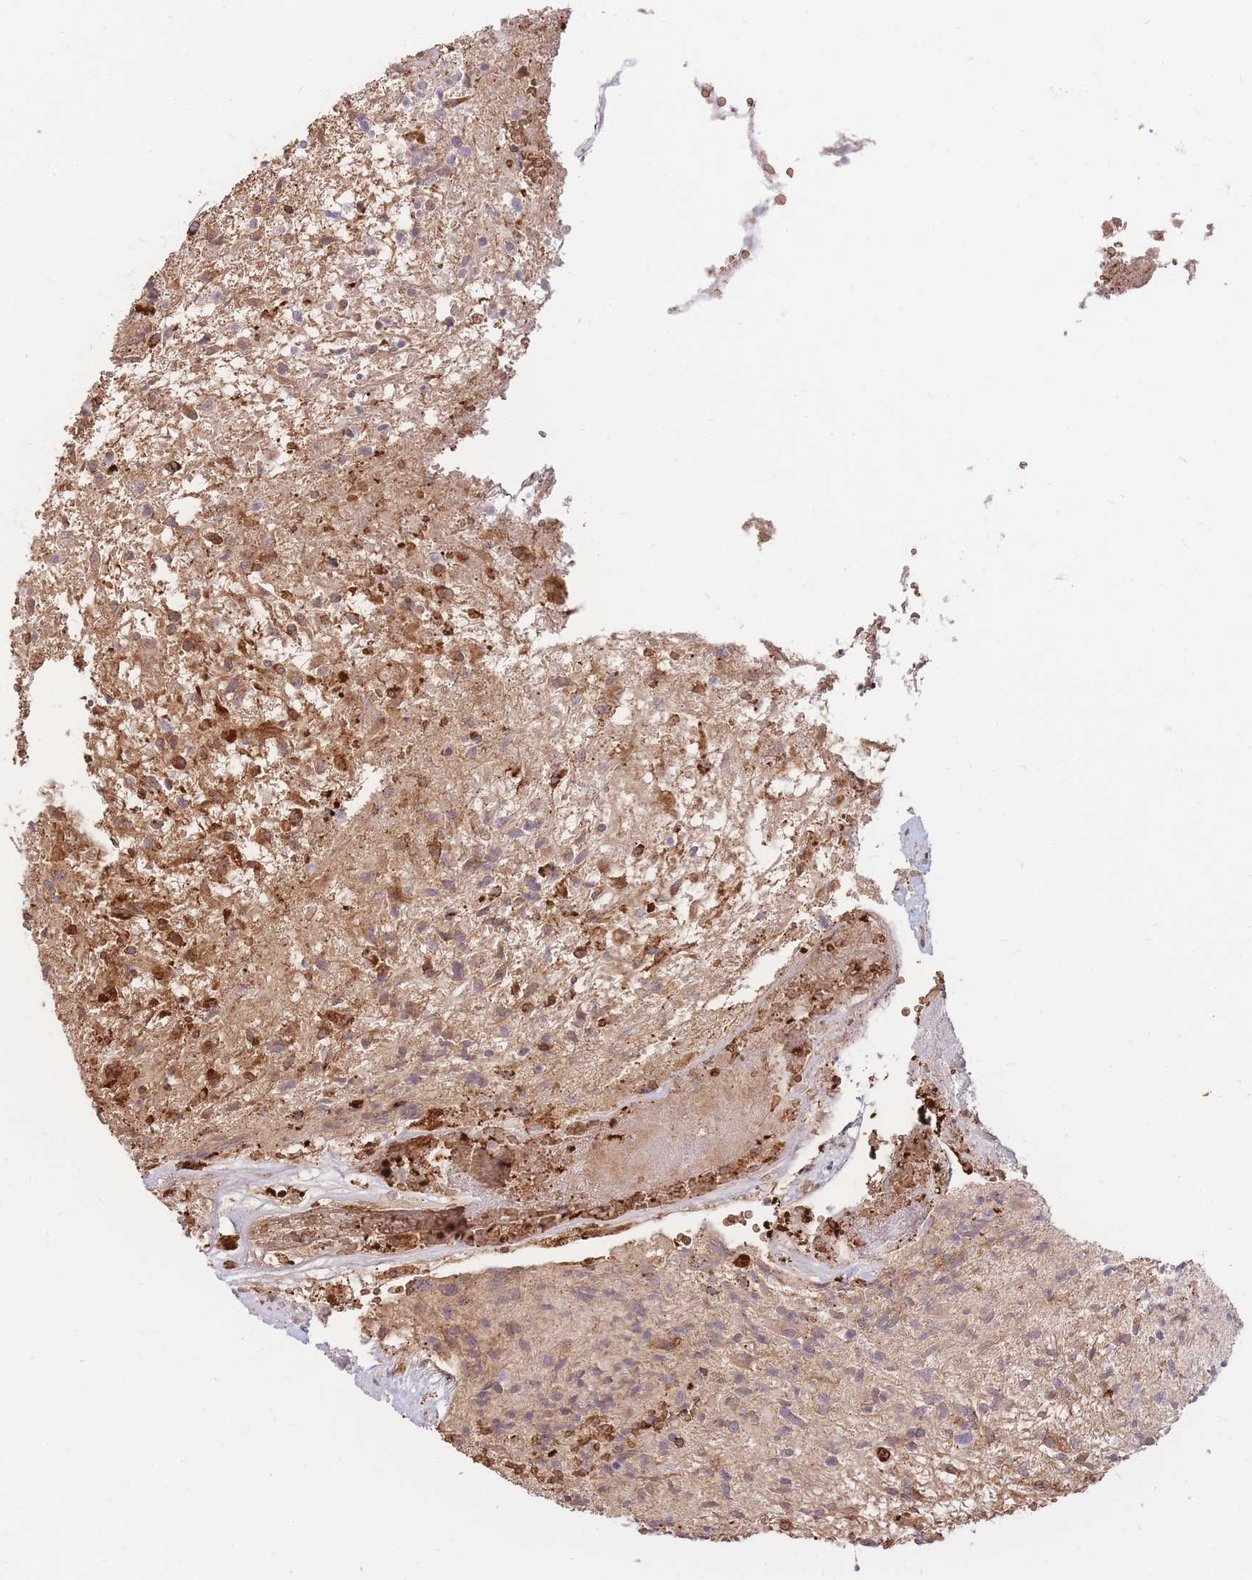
{"staining": {"intensity": "moderate", "quantity": "<25%", "location": "cytoplasmic/membranous"}, "tissue": "glioma", "cell_type": "Tumor cells", "image_type": "cancer", "snomed": [{"axis": "morphology", "description": "Glioma, malignant, High grade"}, {"axis": "topography", "description": "Brain"}], "caption": "About <25% of tumor cells in human glioma reveal moderate cytoplasmic/membranous protein expression as visualized by brown immunohistochemical staining.", "gene": "ATP10D", "patient": {"sex": "male", "age": 56}}